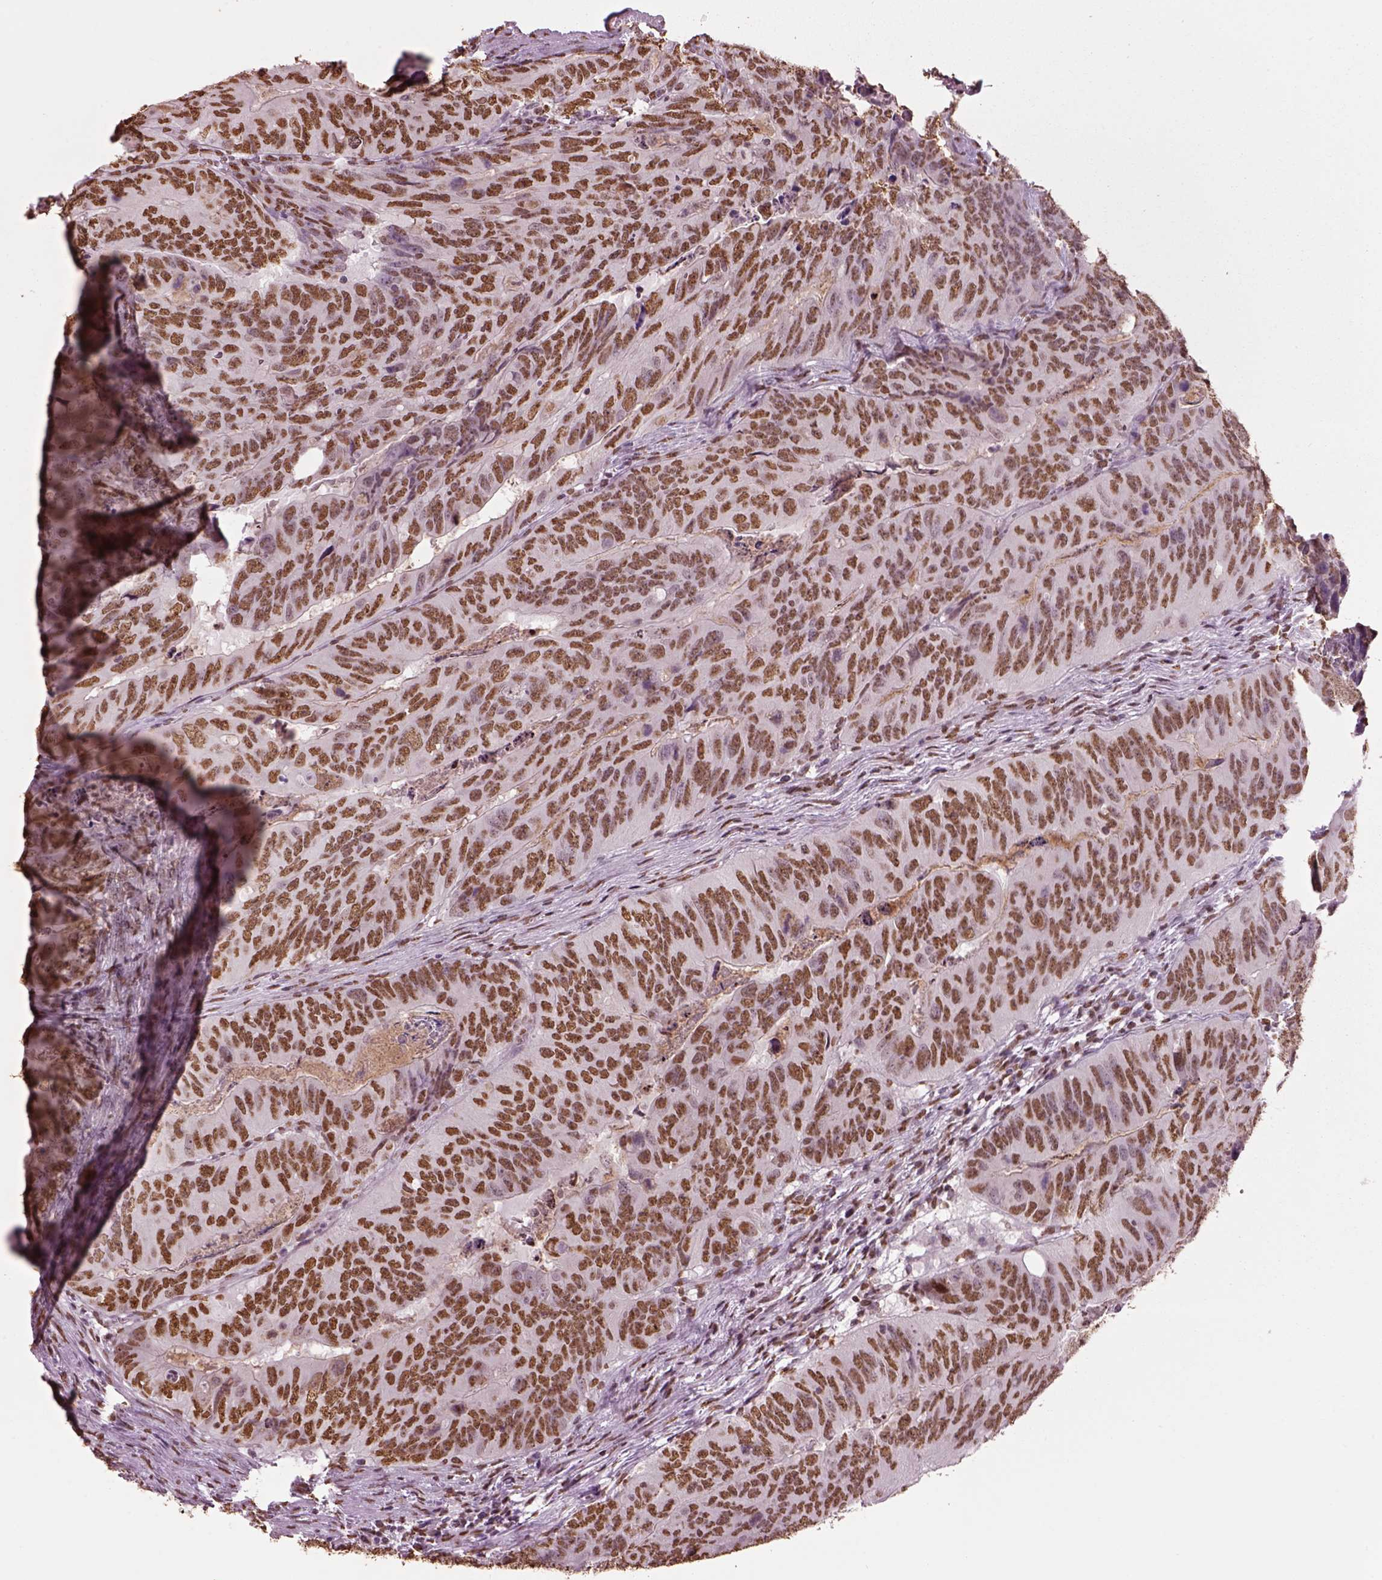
{"staining": {"intensity": "moderate", "quantity": ">75%", "location": "nuclear"}, "tissue": "colorectal cancer", "cell_type": "Tumor cells", "image_type": "cancer", "snomed": [{"axis": "morphology", "description": "Adenocarcinoma, NOS"}, {"axis": "topography", "description": "Colon"}], "caption": "High-magnification brightfield microscopy of colorectal cancer (adenocarcinoma) stained with DAB (brown) and counterstained with hematoxylin (blue). tumor cells exhibit moderate nuclear staining is seen in approximately>75% of cells.", "gene": "DDX3X", "patient": {"sex": "male", "age": 79}}